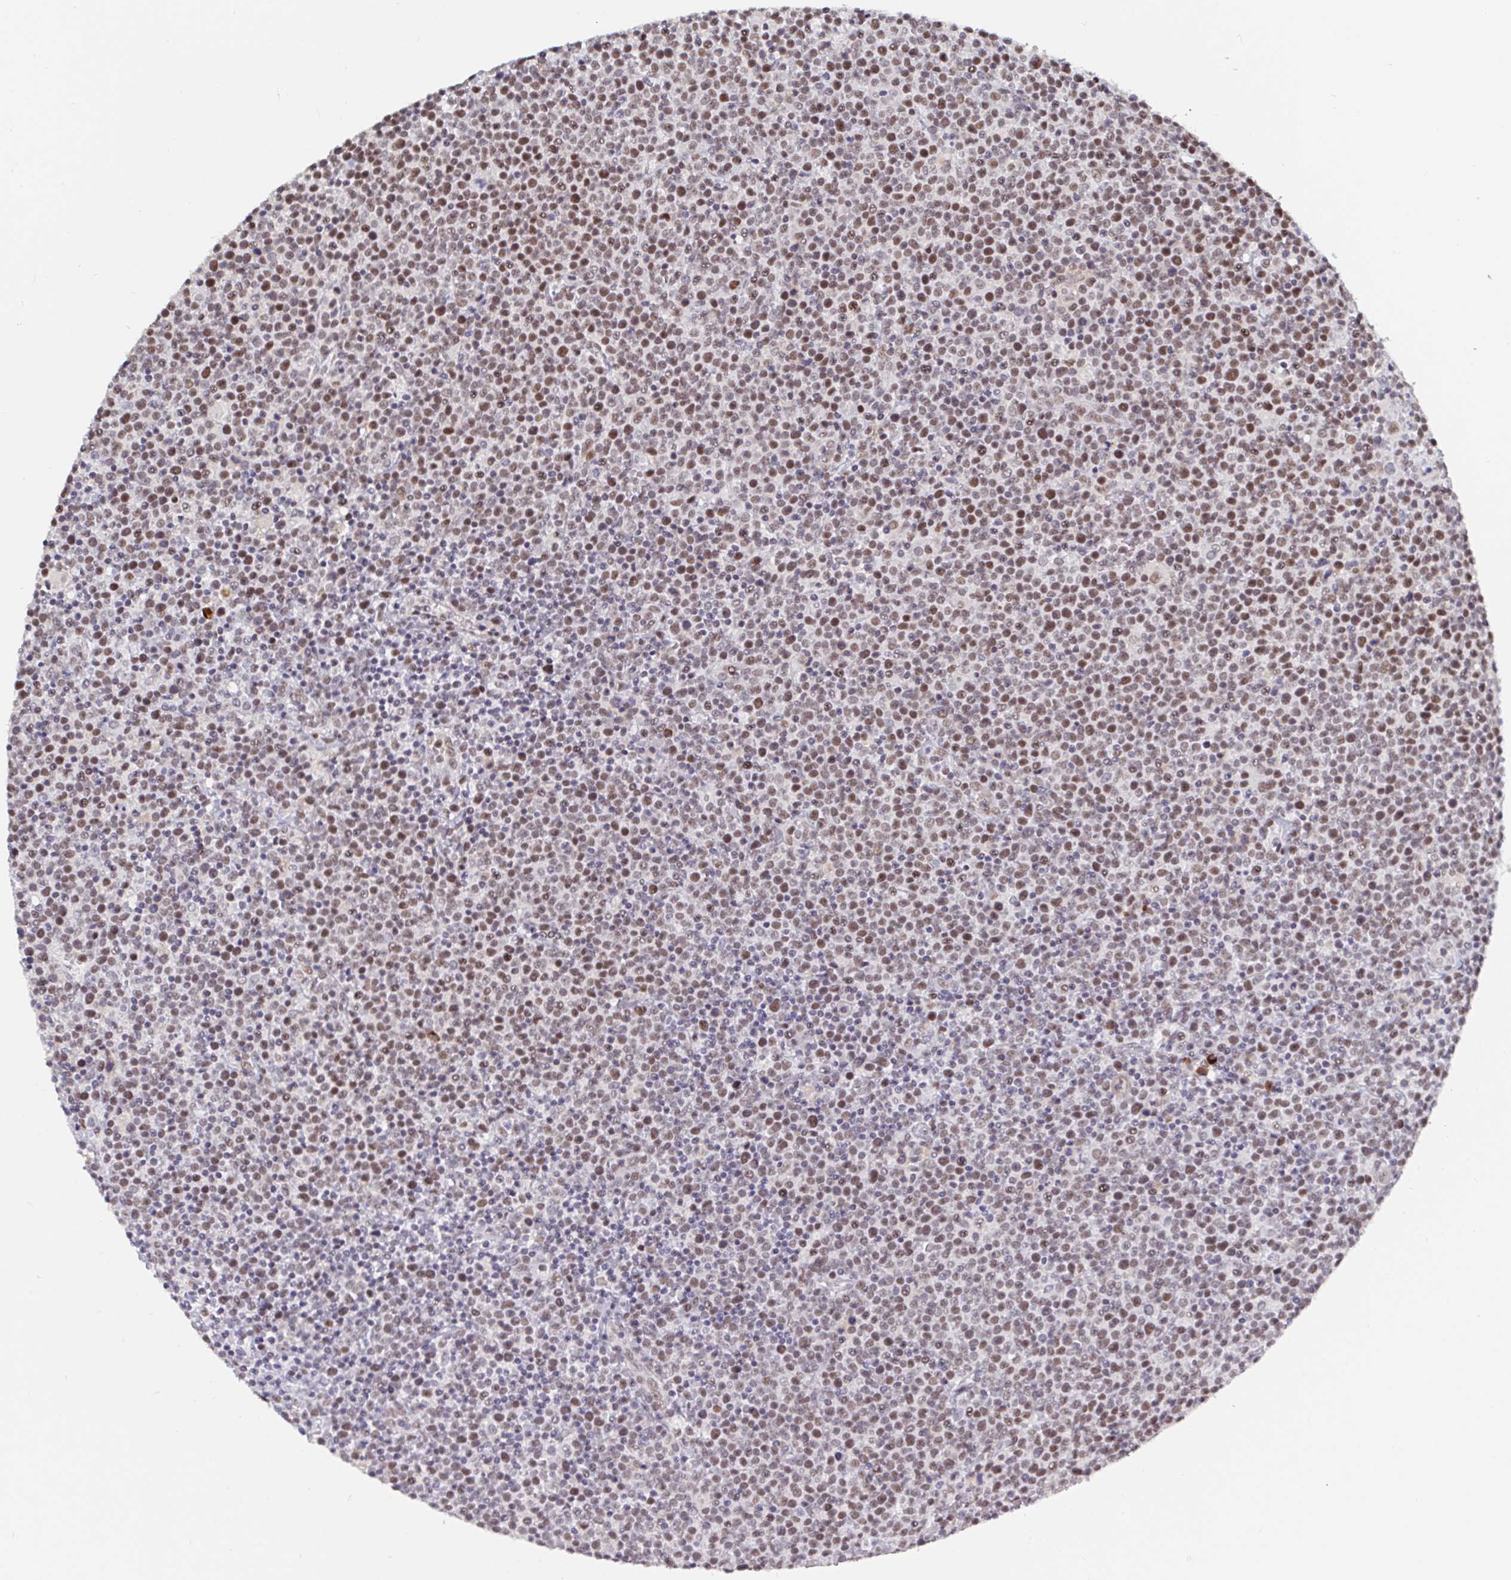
{"staining": {"intensity": "moderate", "quantity": ">75%", "location": "nuclear"}, "tissue": "lymphoma", "cell_type": "Tumor cells", "image_type": "cancer", "snomed": [{"axis": "morphology", "description": "Malignant lymphoma, non-Hodgkin's type, High grade"}, {"axis": "topography", "description": "Lymph node"}], "caption": "Tumor cells demonstrate moderate nuclear staining in approximately >75% of cells in high-grade malignant lymphoma, non-Hodgkin's type. The staining was performed using DAB (3,3'-diaminobenzidine), with brown indicating positive protein expression. Nuclei are stained blue with hematoxylin.", "gene": "BCL7B", "patient": {"sex": "male", "age": 61}}